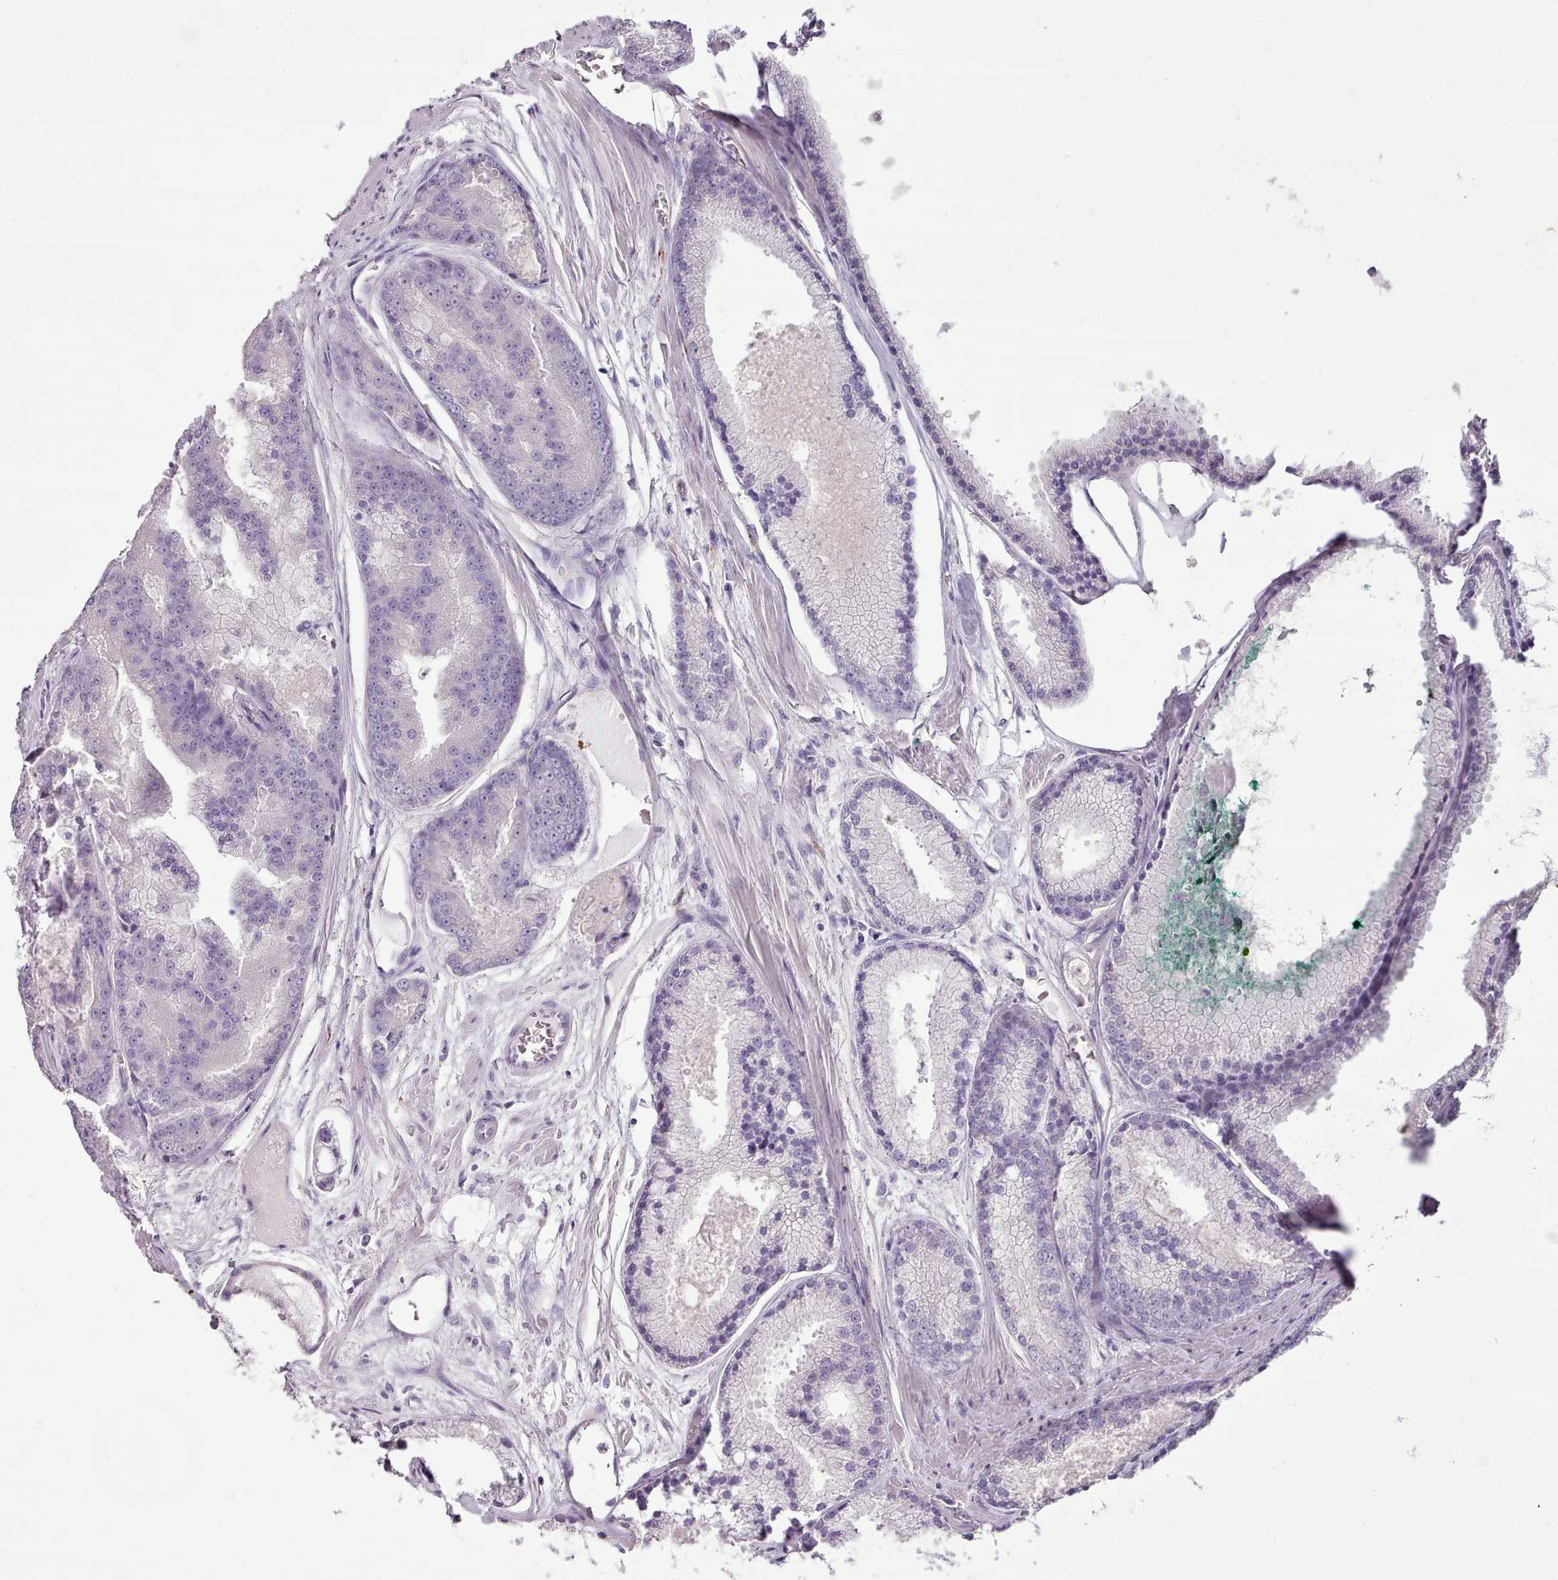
{"staining": {"intensity": "negative", "quantity": "none", "location": "none"}, "tissue": "prostate cancer", "cell_type": "Tumor cells", "image_type": "cancer", "snomed": [{"axis": "morphology", "description": "Adenocarcinoma, High grade"}, {"axis": "topography", "description": "Prostate"}], "caption": "This is an immunohistochemistry photomicrograph of prostate cancer. There is no staining in tumor cells.", "gene": "BLOC1S2", "patient": {"sex": "male", "age": 61}}